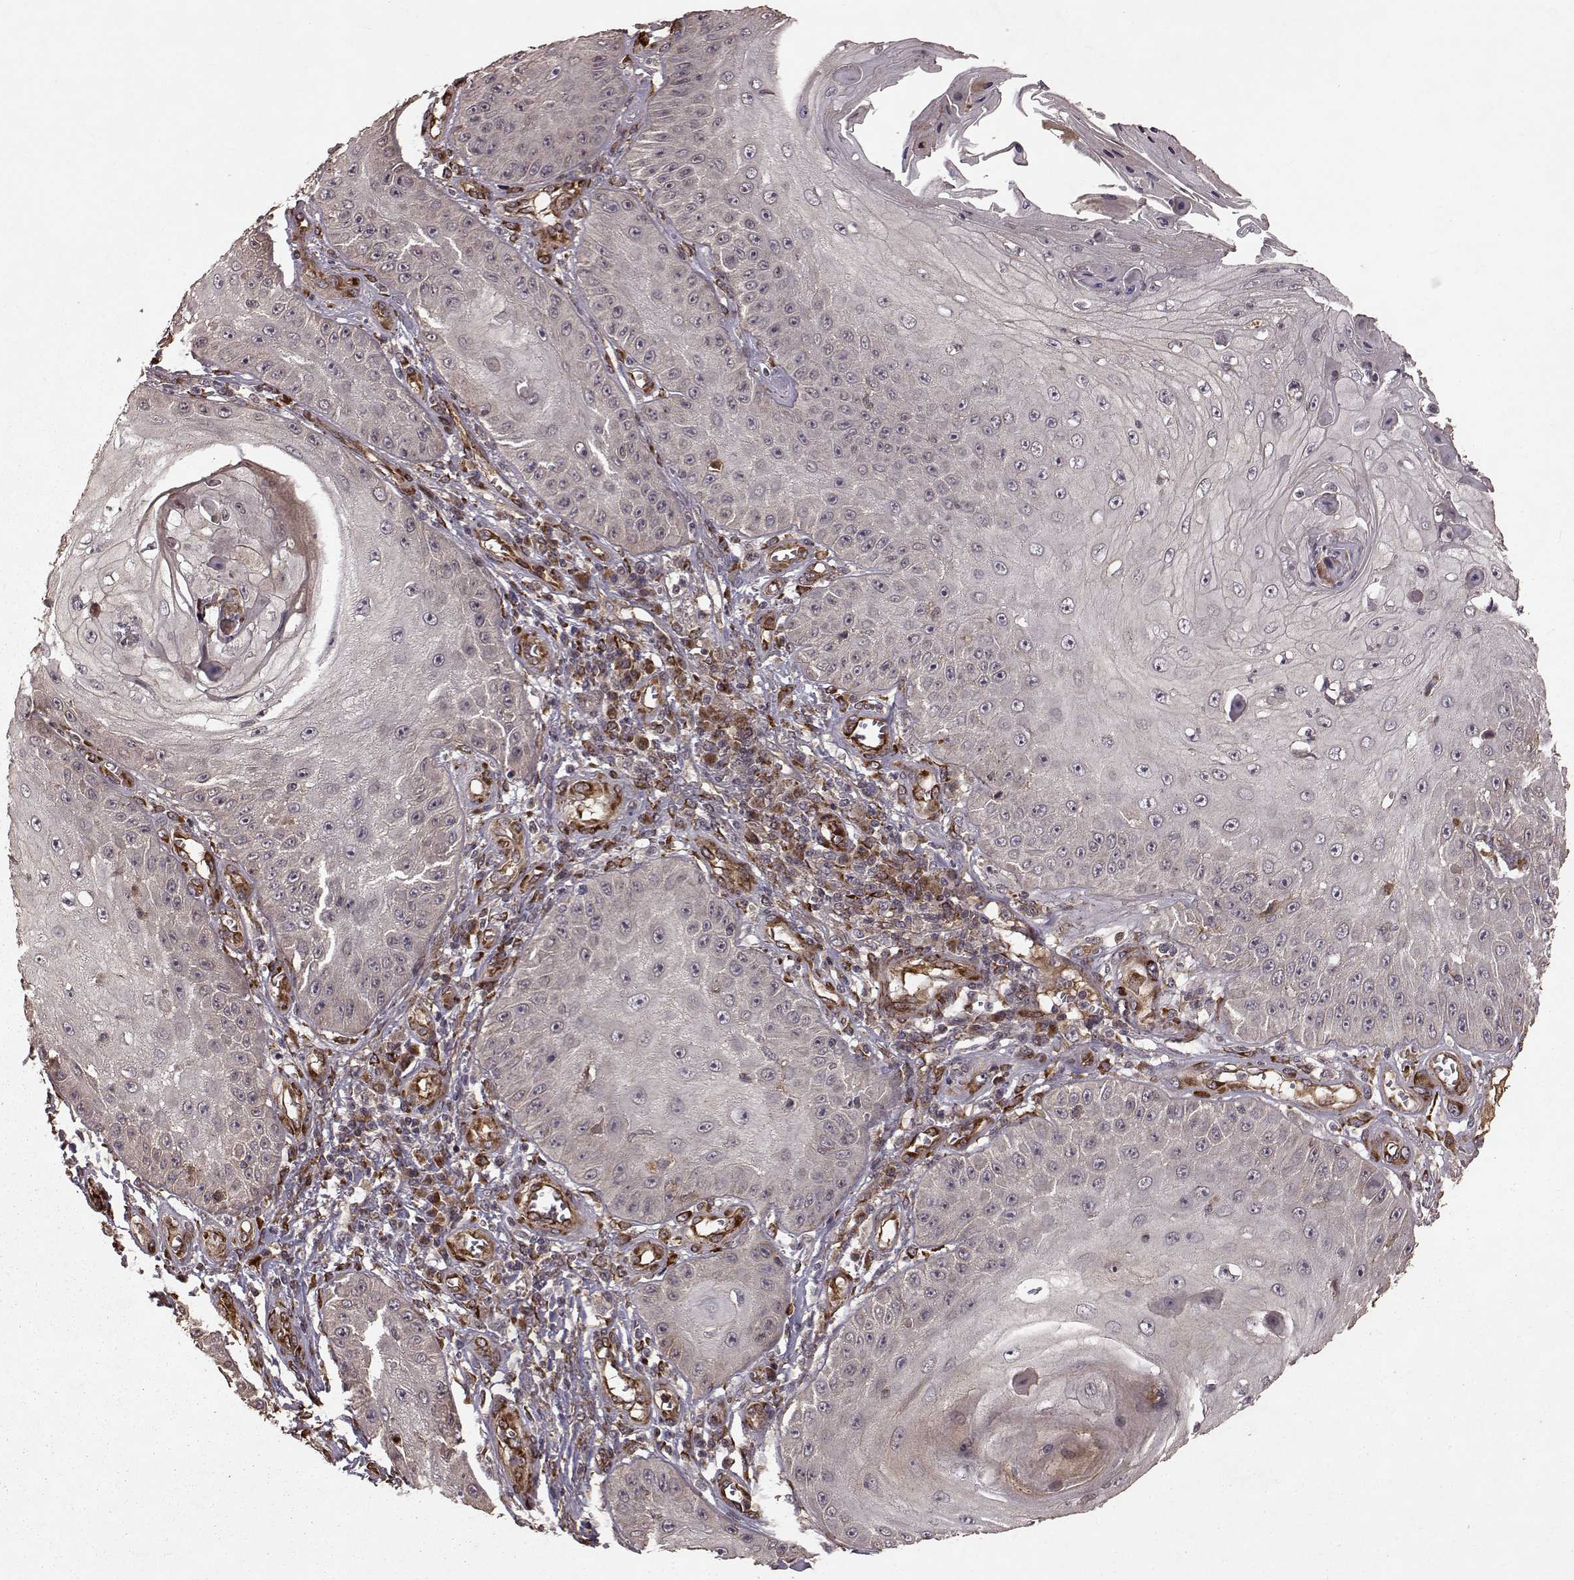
{"staining": {"intensity": "negative", "quantity": "none", "location": "none"}, "tissue": "skin cancer", "cell_type": "Tumor cells", "image_type": "cancer", "snomed": [{"axis": "morphology", "description": "Squamous cell carcinoma, NOS"}, {"axis": "topography", "description": "Skin"}], "caption": "This is a photomicrograph of IHC staining of skin cancer, which shows no positivity in tumor cells.", "gene": "FSTL1", "patient": {"sex": "male", "age": 70}}